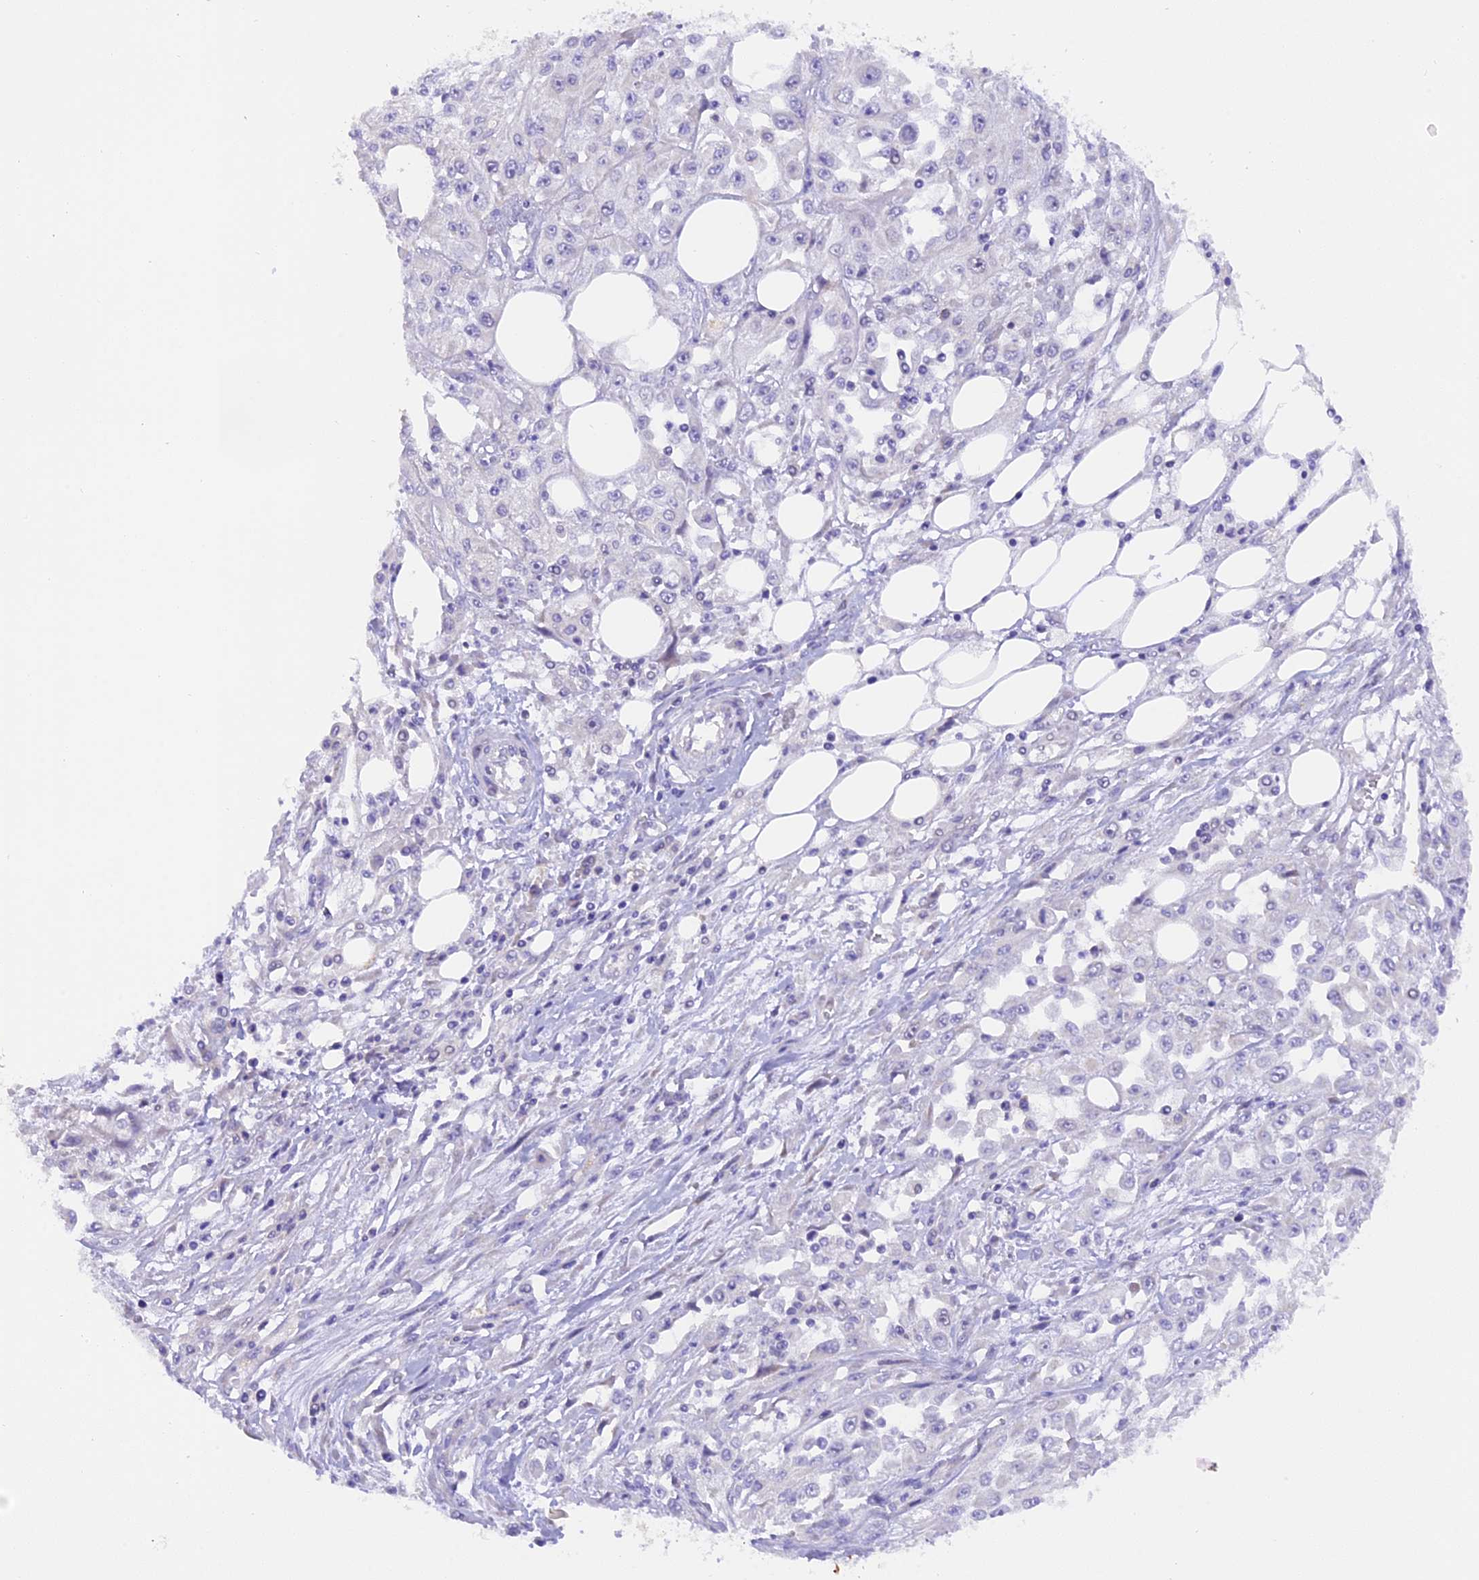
{"staining": {"intensity": "negative", "quantity": "none", "location": "none"}, "tissue": "skin cancer", "cell_type": "Tumor cells", "image_type": "cancer", "snomed": [{"axis": "morphology", "description": "Squamous cell carcinoma, NOS"}, {"axis": "morphology", "description": "Squamous cell carcinoma, metastatic, NOS"}, {"axis": "topography", "description": "Skin"}, {"axis": "topography", "description": "Lymph node"}], "caption": "IHC of skin metastatic squamous cell carcinoma shows no positivity in tumor cells.", "gene": "PKIA", "patient": {"sex": "male", "age": 75}}